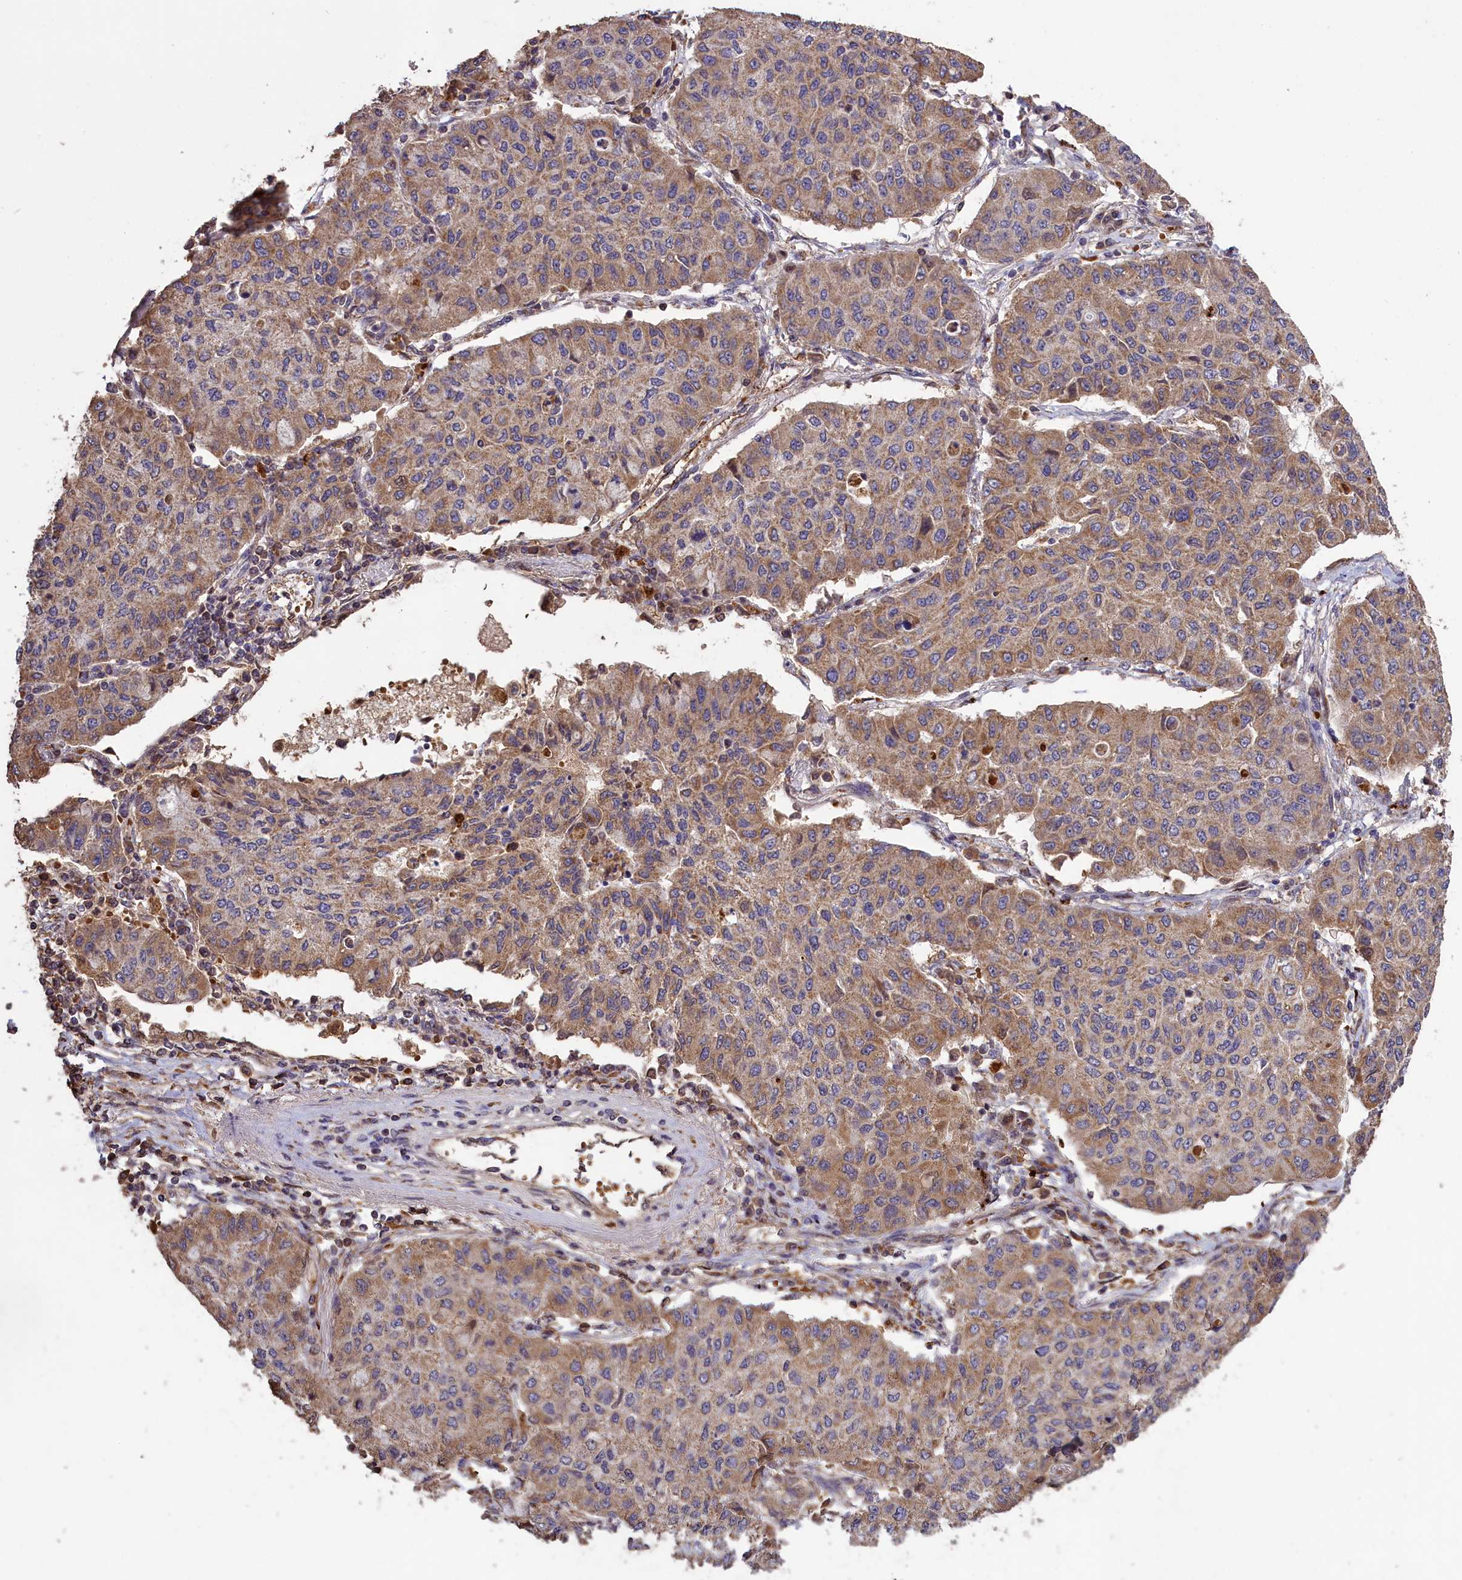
{"staining": {"intensity": "moderate", "quantity": "25%-75%", "location": "cytoplasmic/membranous"}, "tissue": "lung cancer", "cell_type": "Tumor cells", "image_type": "cancer", "snomed": [{"axis": "morphology", "description": "Squamous cell carcinoma, NOS"}, {"axis": "topography", "description": "Lung"}], "caption": "Lung cancer was stained to show a protein in brown. There is medium levels of moderate cytoplasmic/membranous expression in about 25%-75% of tumor cells.", "gene": "CLRN2", "patient": {"sex": "male", "age": 74}}